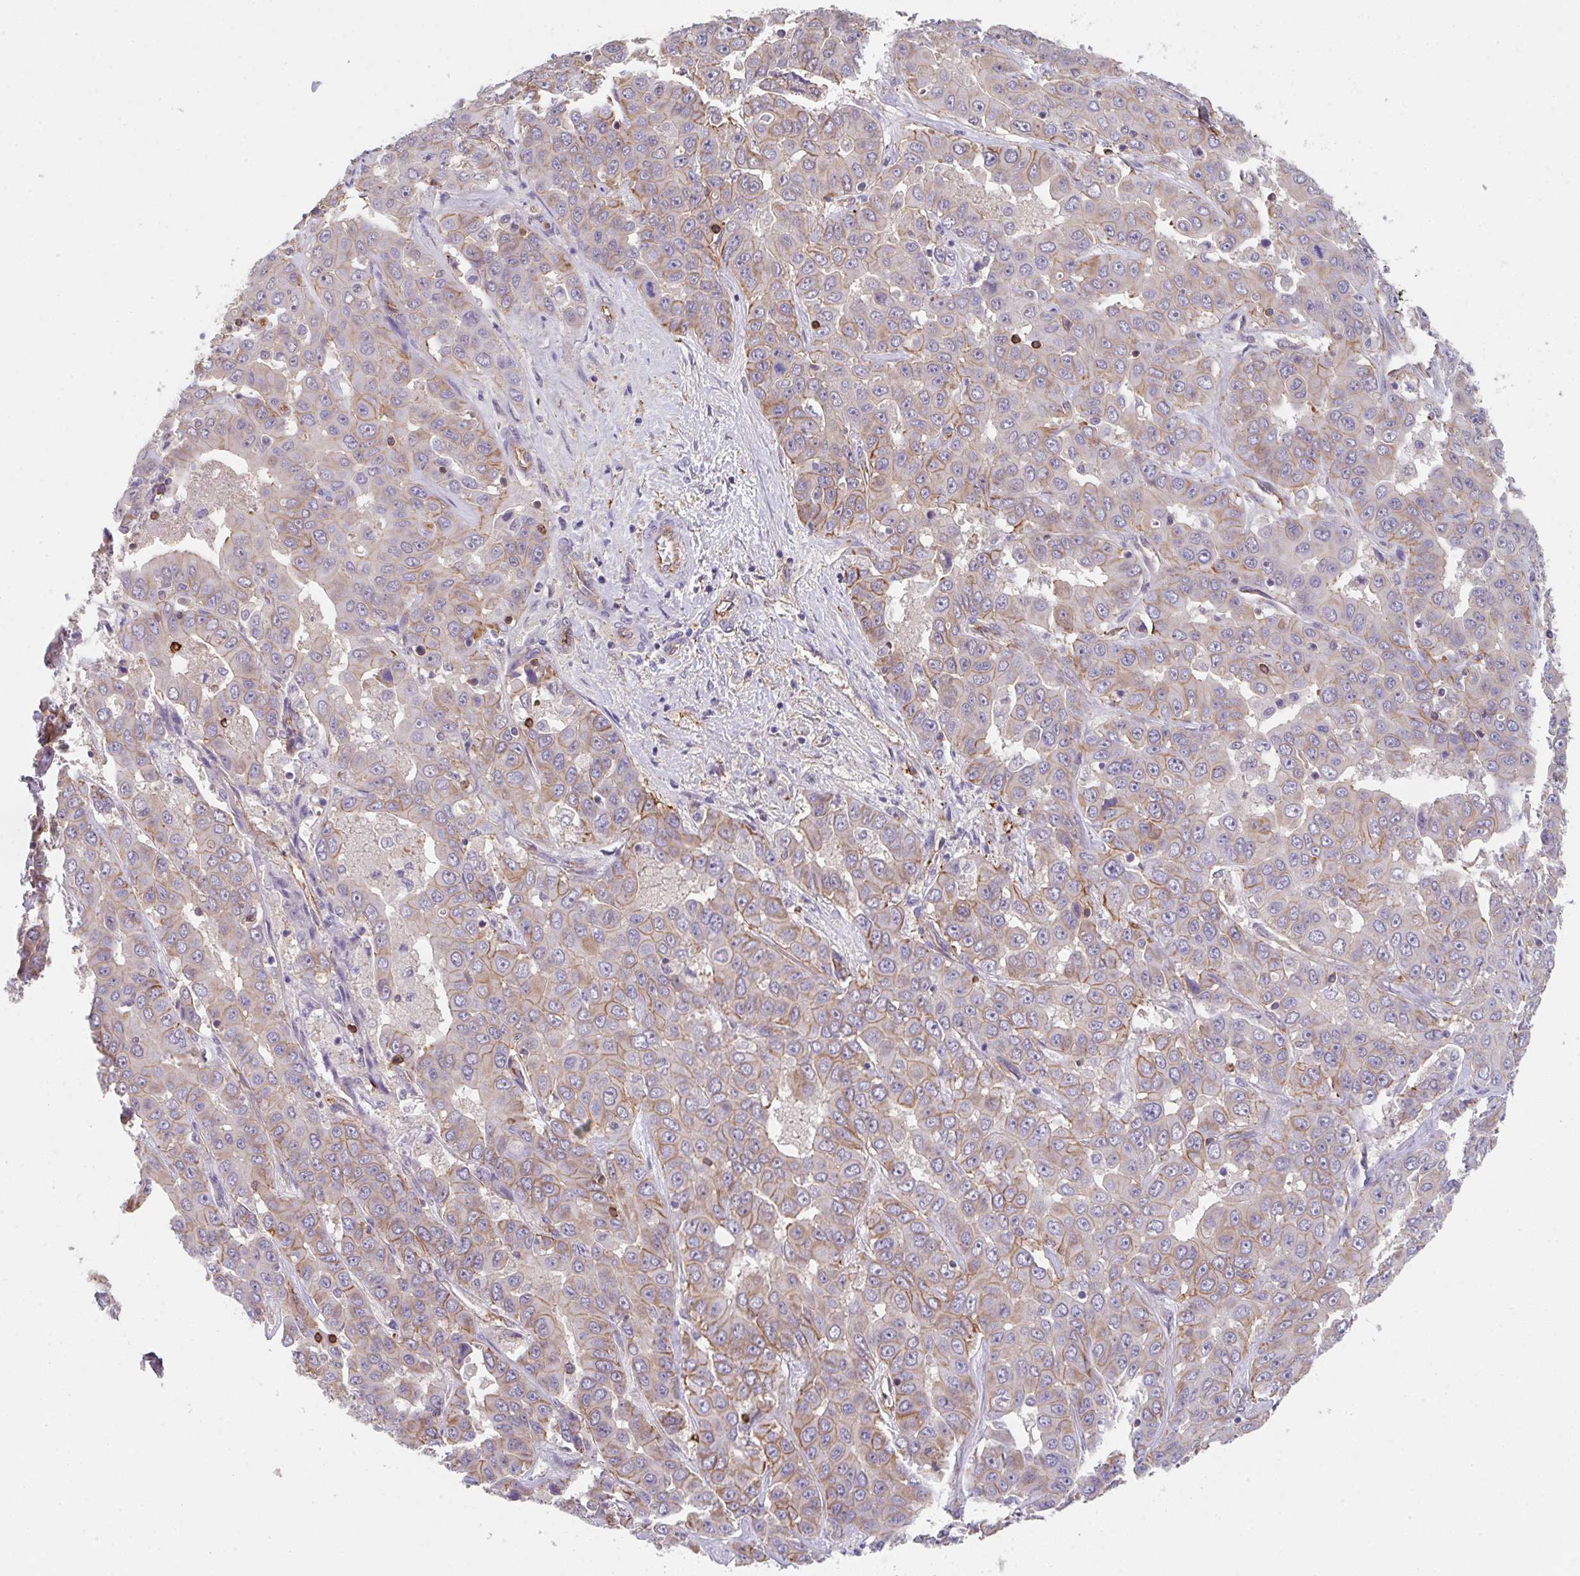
{"staining": {"intensity": "moderate", "quantity": "25%-75%", "location": "cytoplasmic/membranous"}, "tissue": "liver cancer", "cell_type": "Tumor cells", "image_type": "cancer", "snomed": [{"axis": "morphology", "description": "Cholangiocarcinoma"}, {"axis": "topography", "description": "Liver"}], "caption": "Approximately 25%-75% of tumor cells in cholangiocarcinoma (liver) display moderate cytoplasmic/membranous protein positivity as visualized by brown immunohistochemical staining.", "gene": "DBN1", "patient": {"sex": "female", "age": 52}}